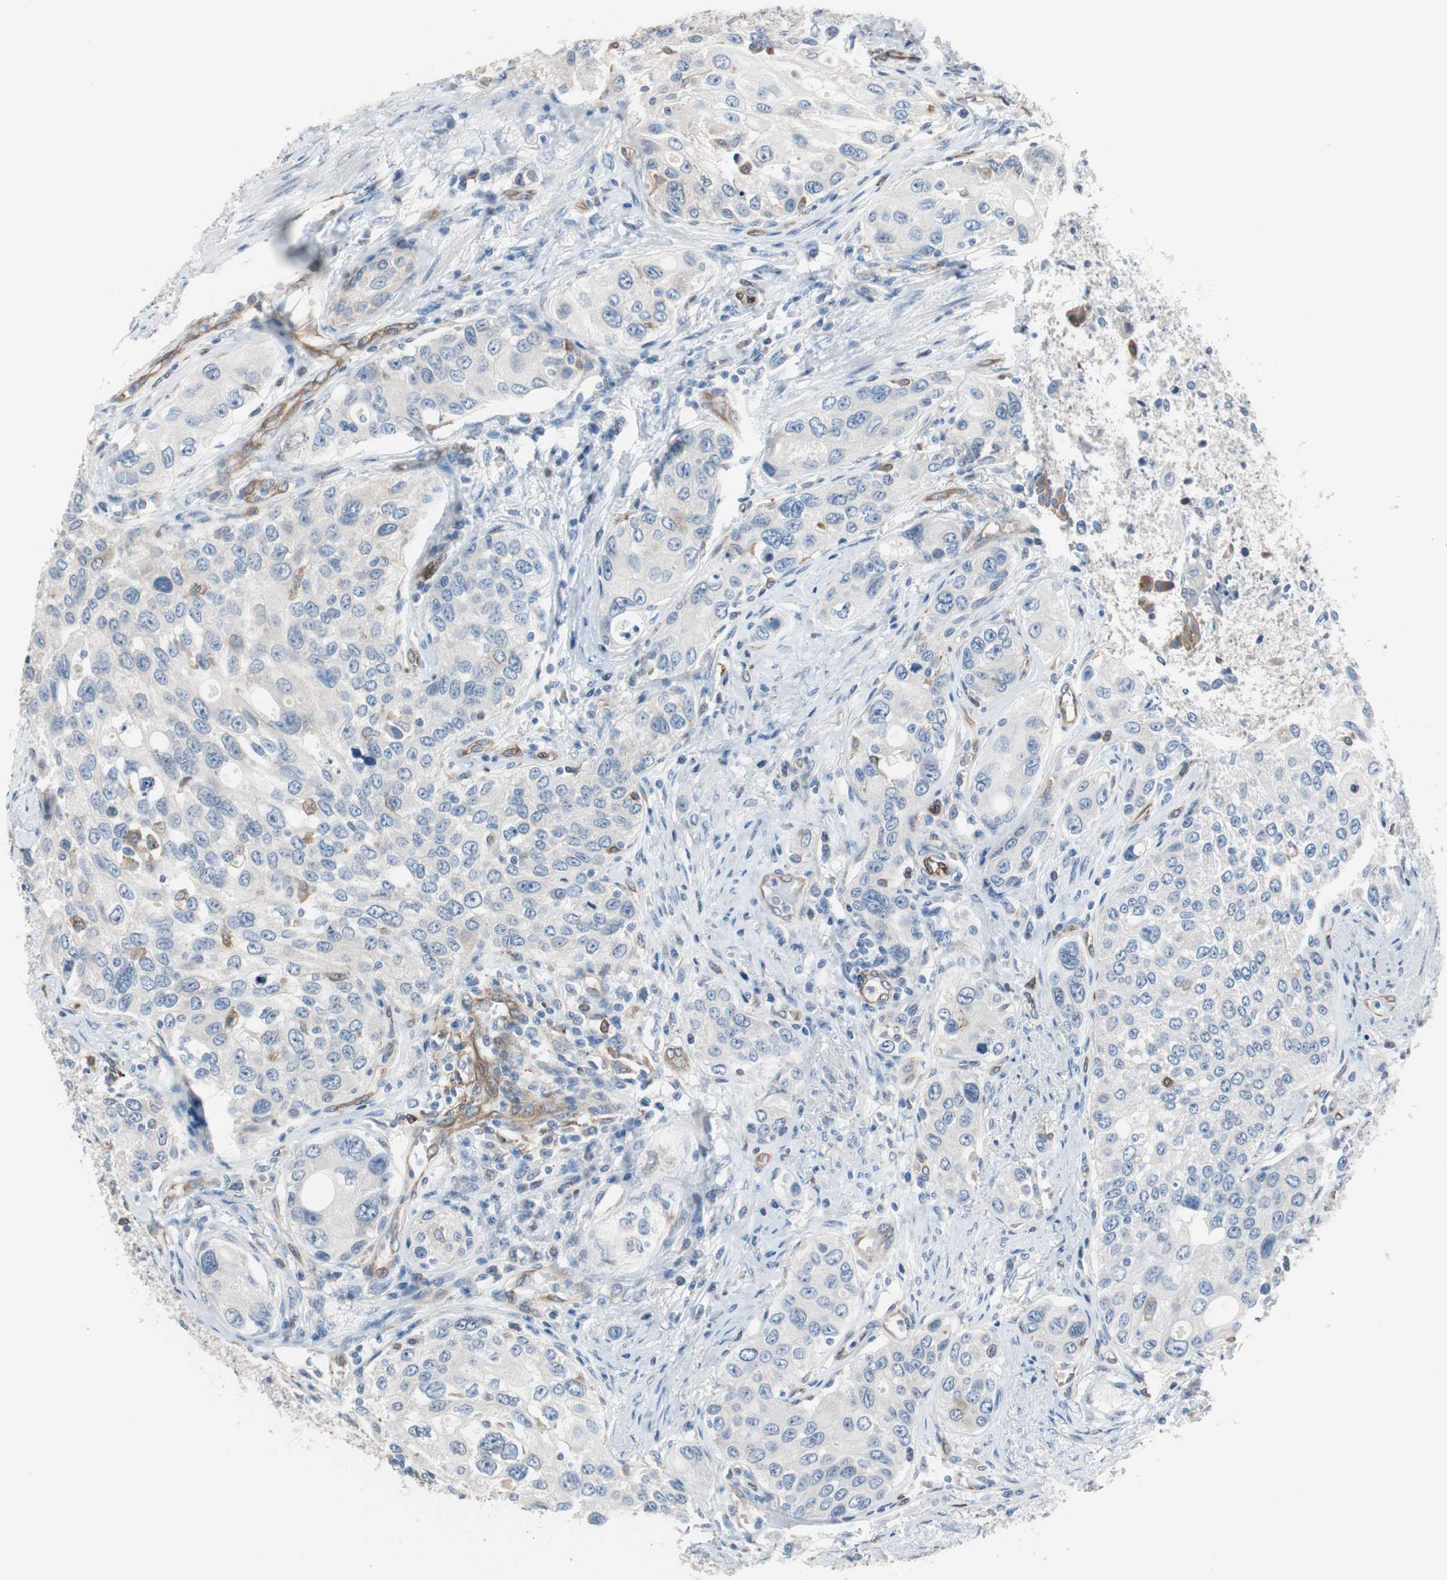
{"staining": {"intensity": "negative", "quantity": "none", "location": "none"}, "tissue": "urothelial cancer", "cell_type": "Tumor cells", "image_type": "cancer", "snomed": [{"axis": "morphology", "description": "Urothelial carcinoma, High grade"}, {"axis": "topography", "description": "Urinary bladder"}], "caption": "The micrograph displays no staining of tumor cells in high-grade urothelial carcinoma. (Brightfield microscopy of DAB (3,3'-diaminobenzidine) immunohistochemistry at high magnification).", "gene": "SWAP70", "patient": {"sex": "female", "age": 56}}